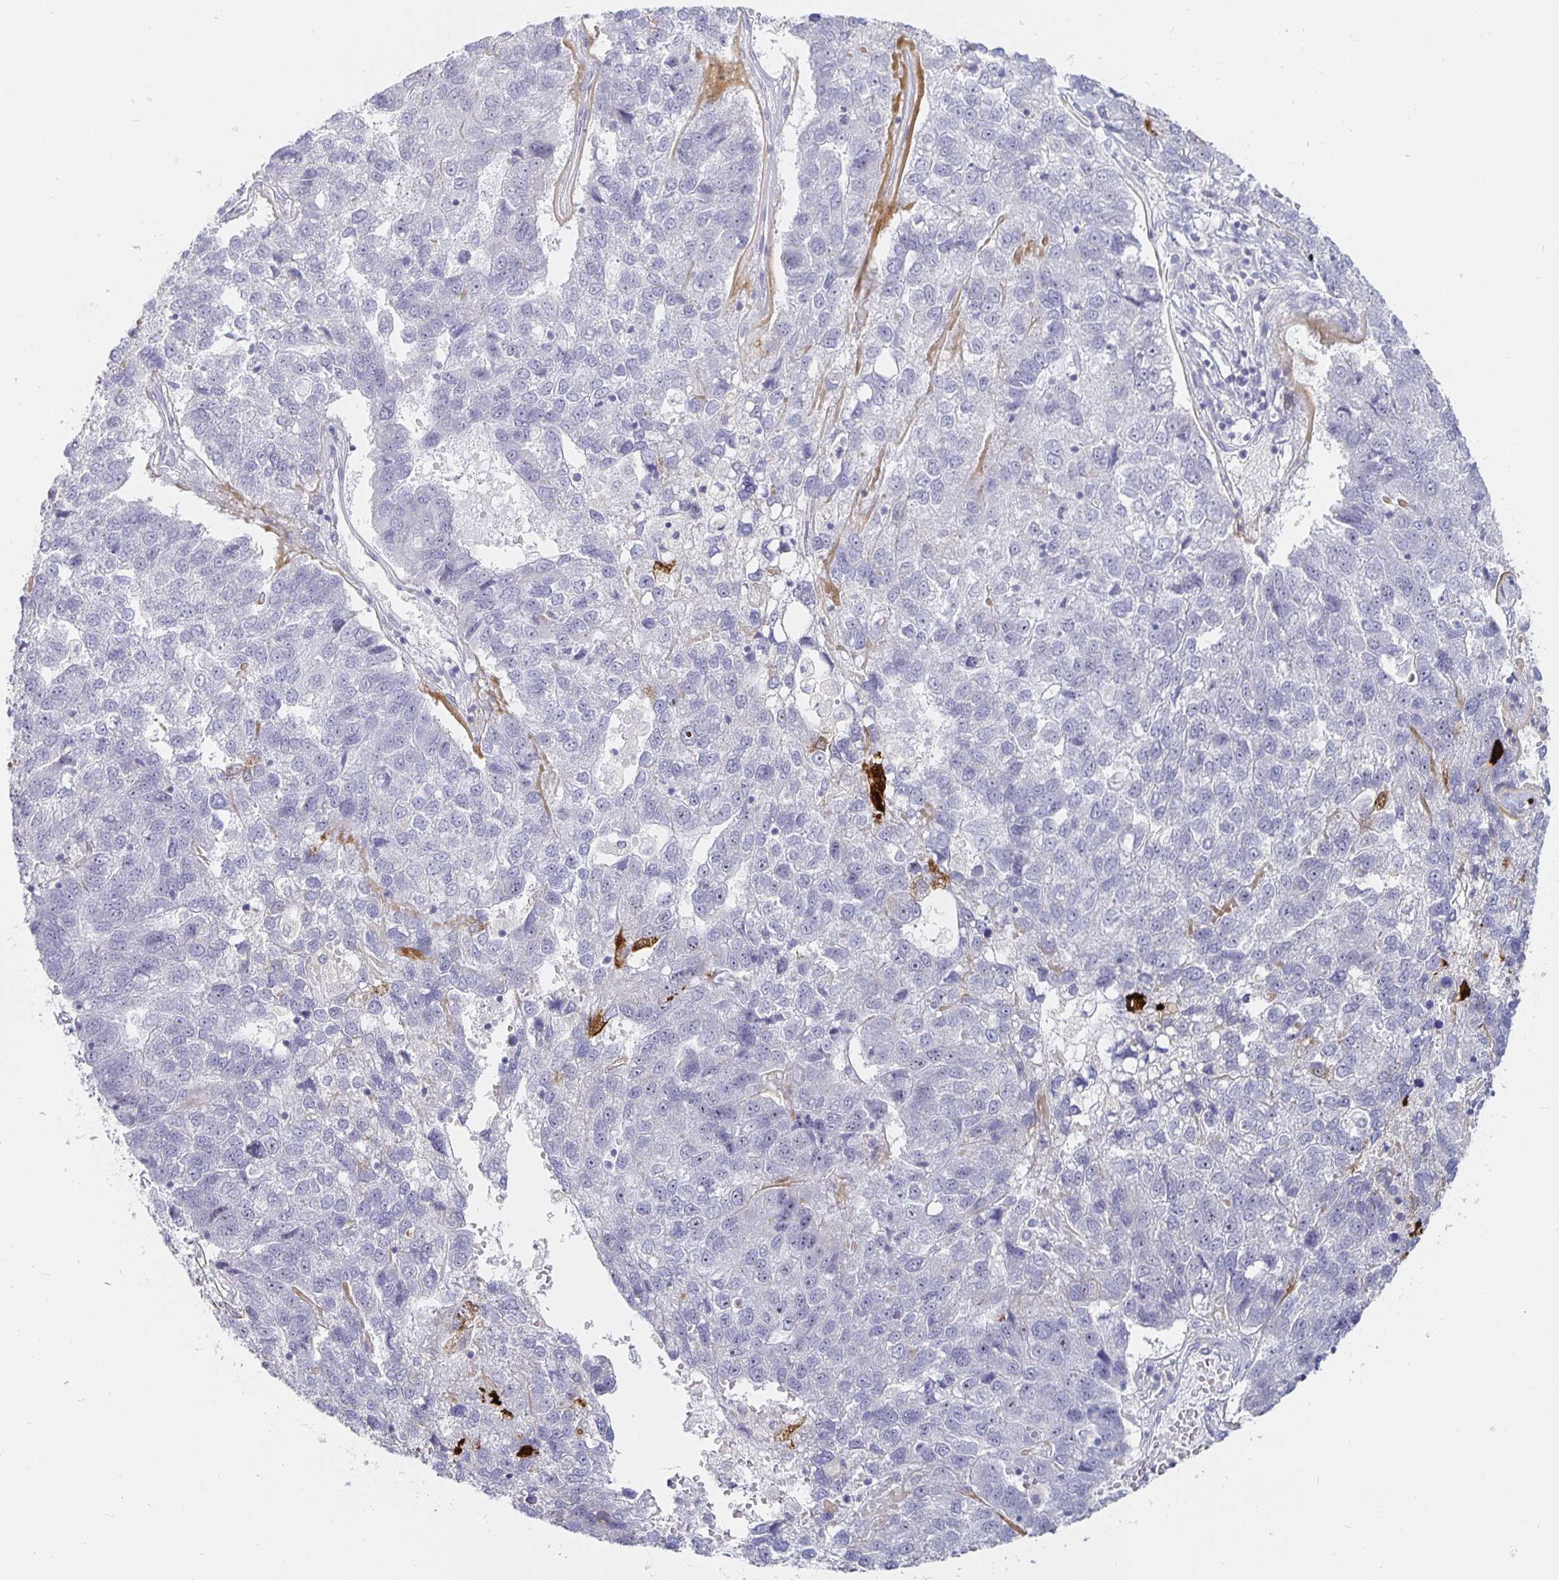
{"staining": {"intensity": "negative", "quantity": "none", "location": "none"}, "tissue": "pancreatic cancer", "cell_type": "Tumor cells", "image_type": "cancer", "snomed": [{"axis": "morphology", "description": "Adenocarcinoma, NOS"}, {"axis": "topography", "description": "Pancreas"}], "caption": "Image shows no significant protein staining in tumor cells of pancreatic adenocarcinoma. (DAB (3,3'-diaminobenzidine) IHC, high magnification).", "gene": "S100G", "patient": {"sex": "female", "age": 61}}